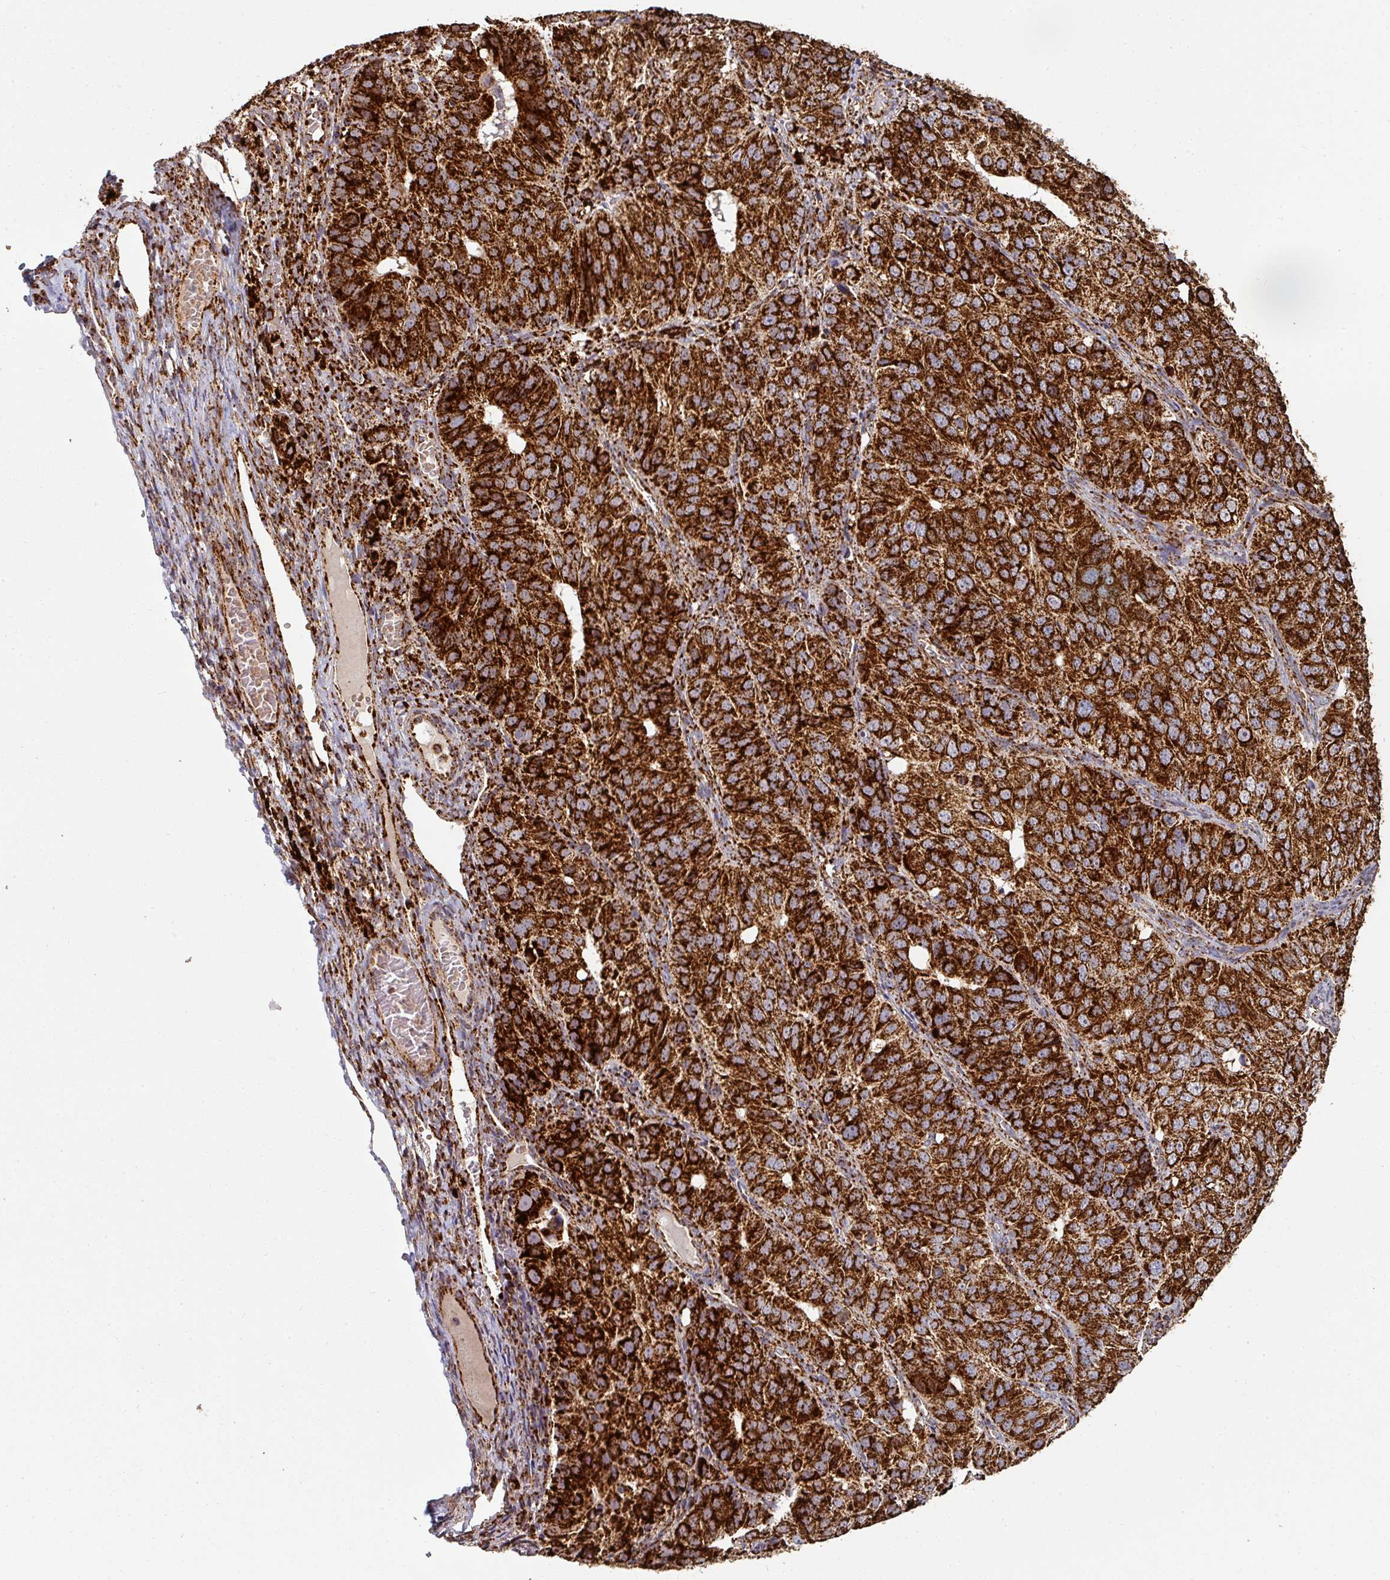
{"staining": {"intensity": "strong", "quantity": ">75%", "location": "cytoplasmic/membranous"}, "tissue": "ovarian cancer", "cell_type": "Tumor cells", "image_type": "cancer", "snomed": [{"axis": "morphology", "description": "Carcinoma, endometroid"}, {"axis": "topography", "description": "Ovary"}], "caption": "Immunohistochemical staining of human ovarian cancer (endometroid carcinoma) demonstrates high levels of strong cytoplasmic/membranous expression in about >75% of tumor cells.", "gene": "TRAP1", "patient": {"sex": "female", "age": 51}}